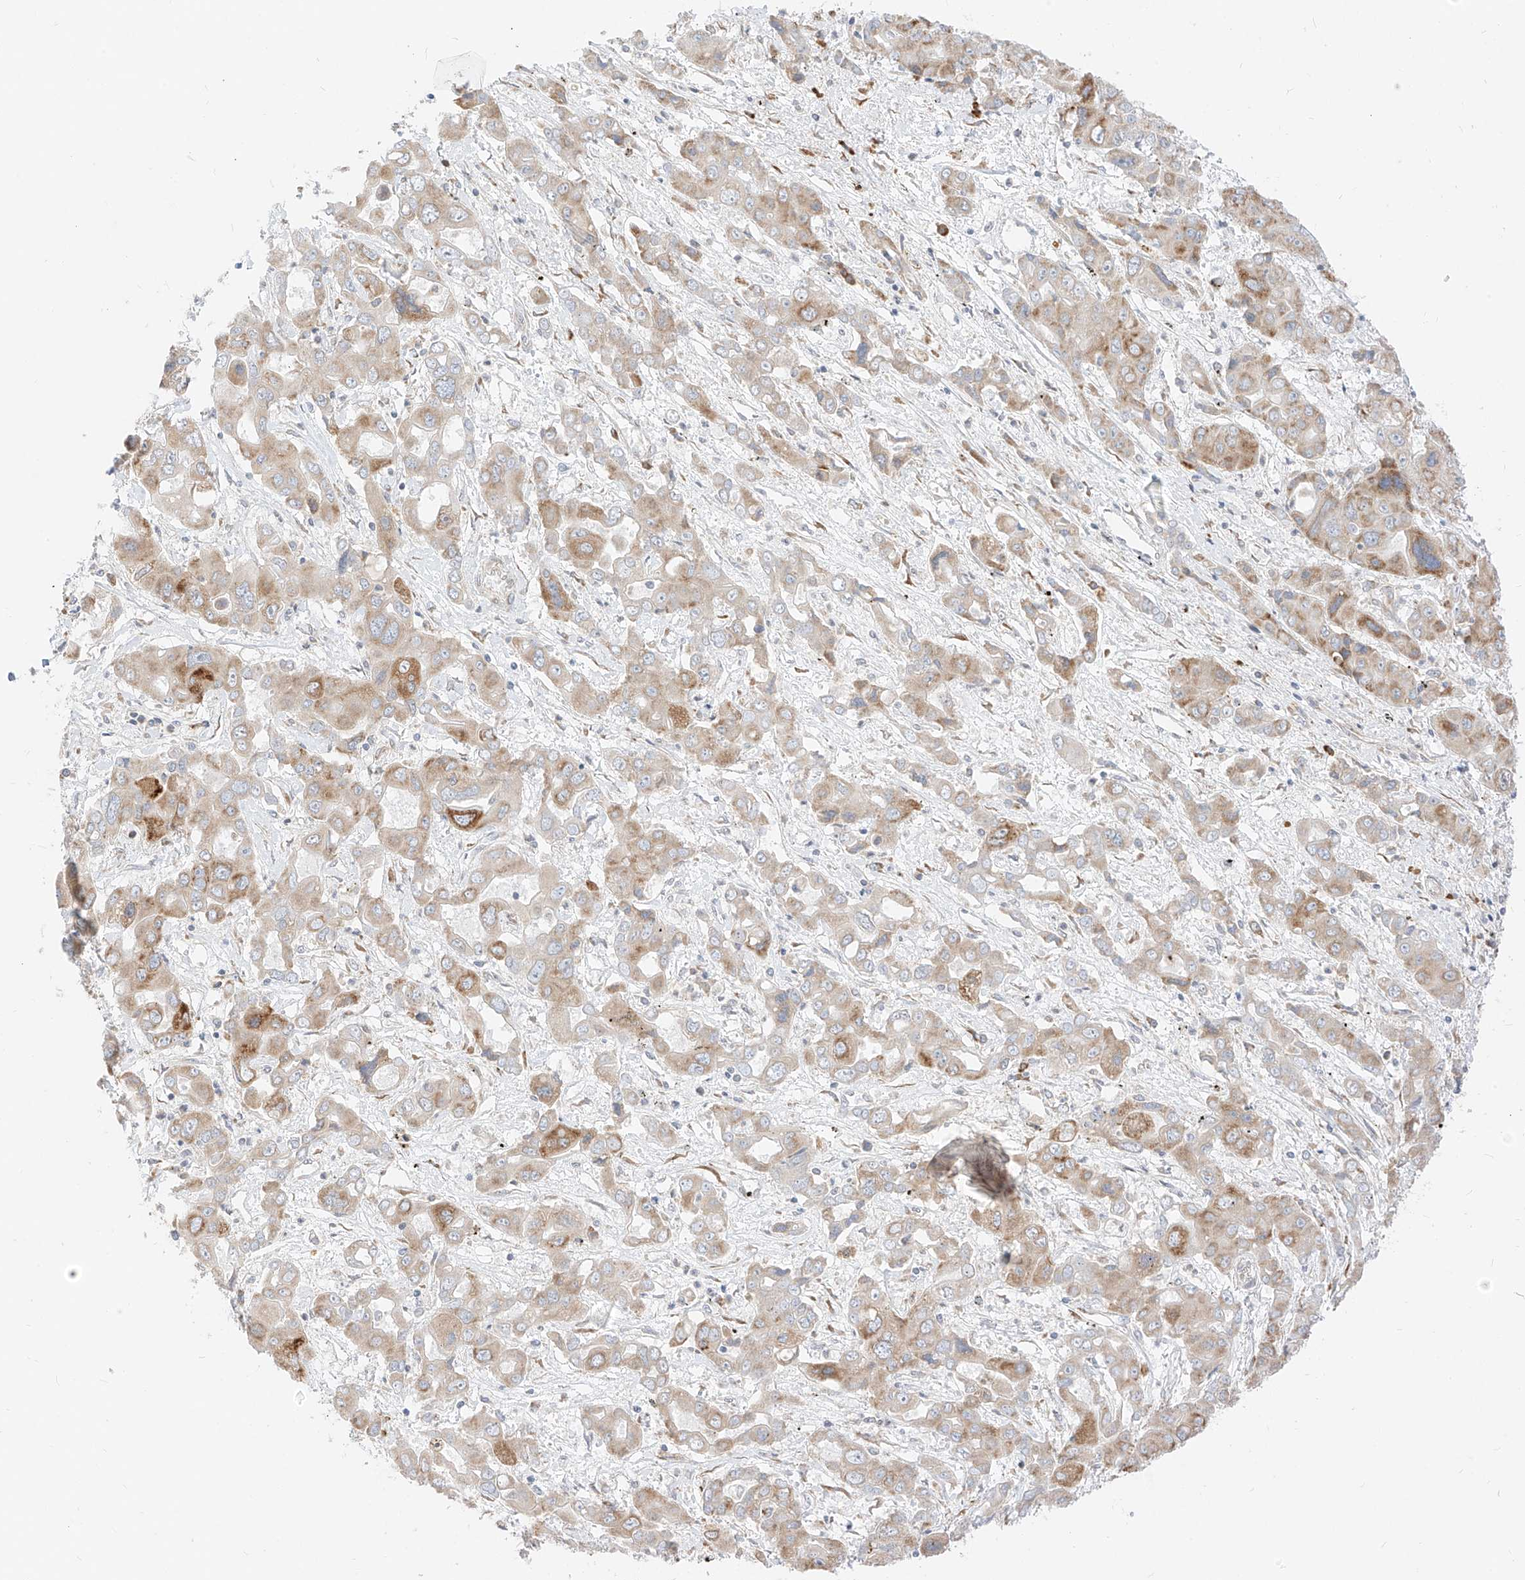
{"staining": {"intensity": "moderate", "quantity": "25%-75%", "location": "cytoplasmic/membranous"}, "tissue": "liver cancer", "cell_type": "Tumor cells", "image_type": "cancer", "snomed": [{"axis": "morphology", "description": "Cholangiocarcinoma"}, {"axis": "topography", "description": "Liver"}], "caption": "Liver cancer (cholangiocarcinoma) was stained to show a protein in brown. There is medium levels of moderate cytoplasmic/membranous expression in about 25%-75% of tumor cells.", "gene": "STT3A", "patient": {"sex": "male", "age": 67}}